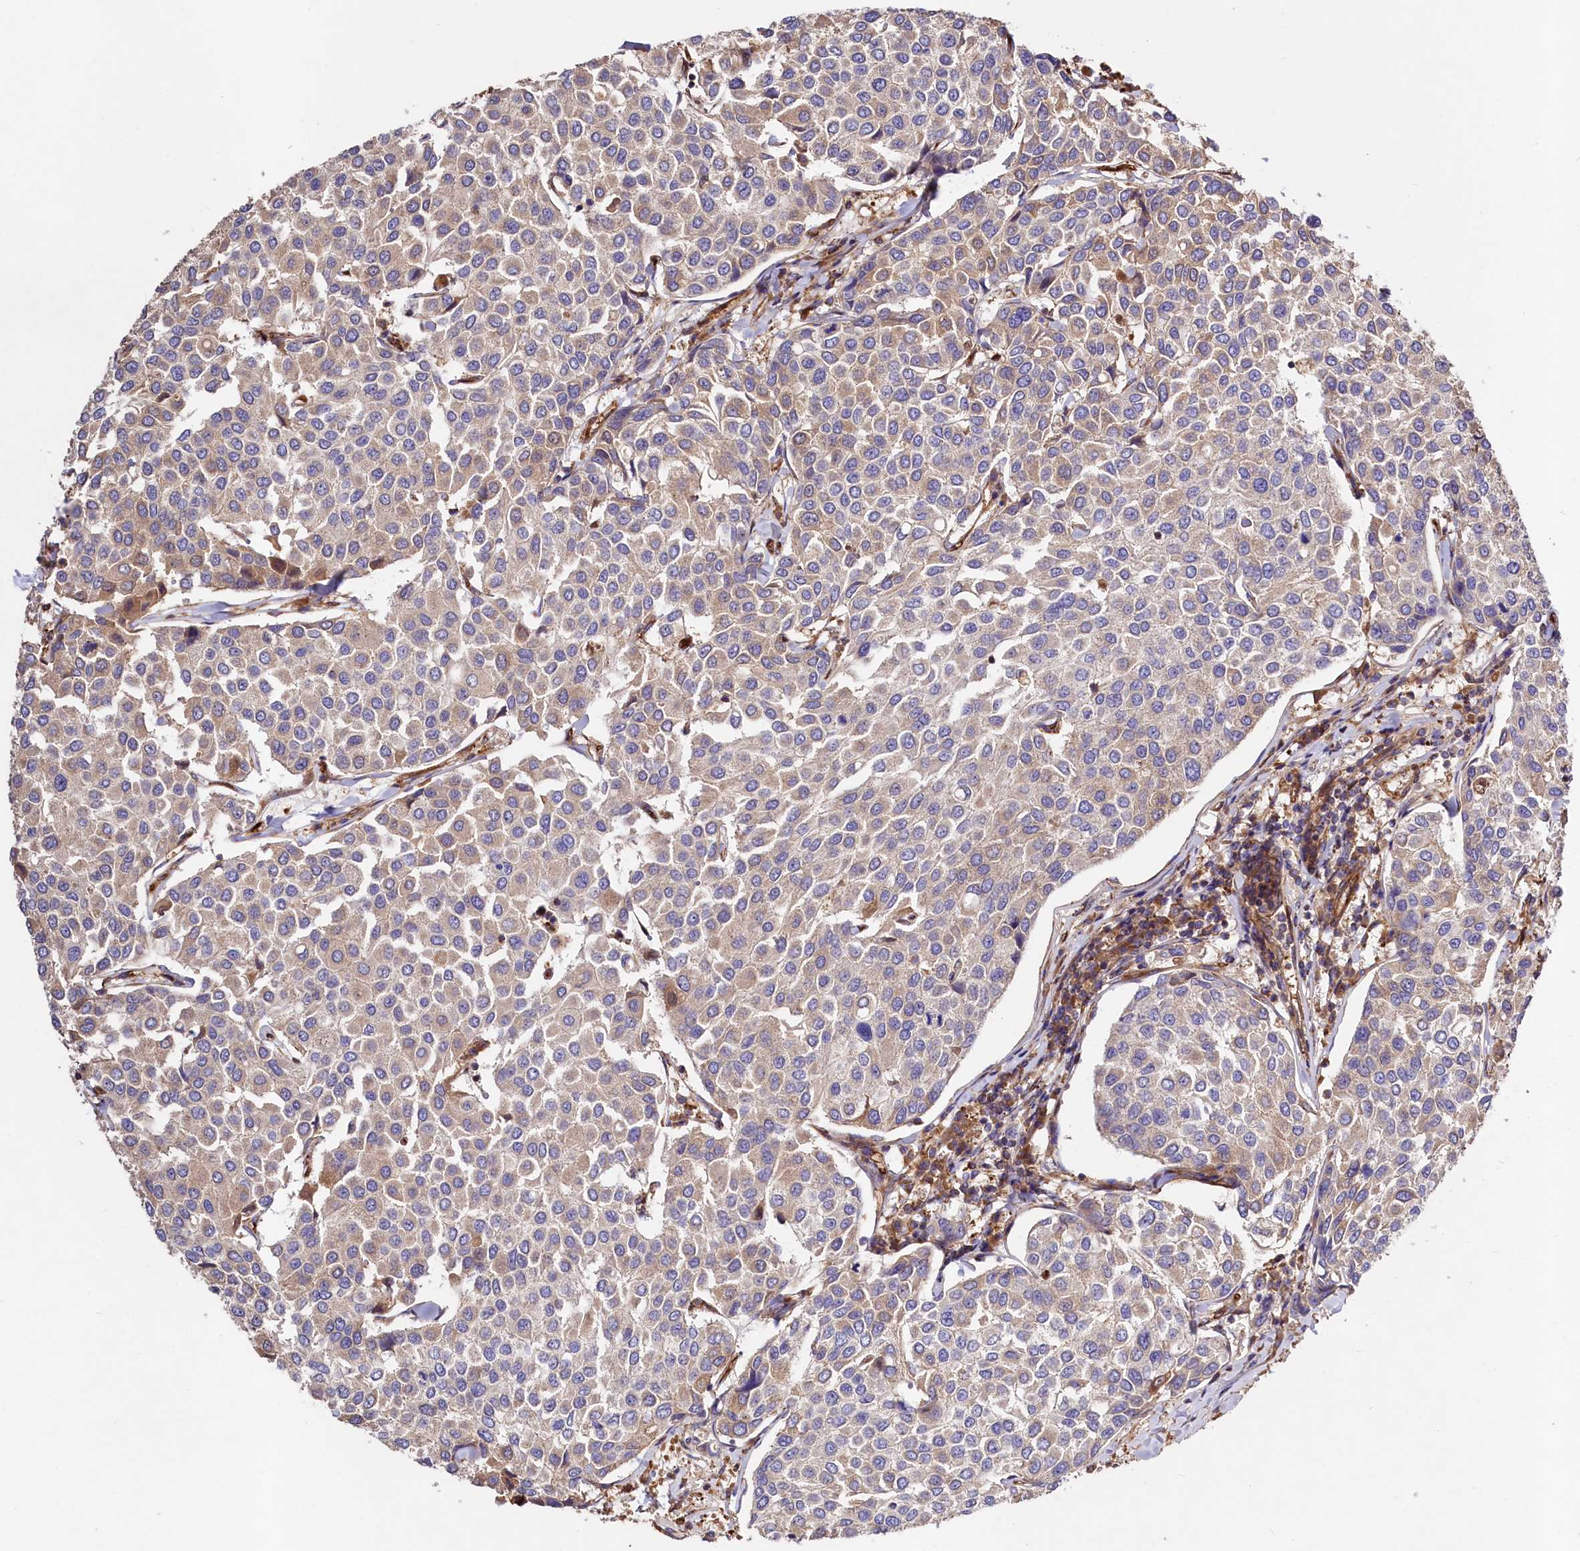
{"staining": {"intensity": "moderate", "quantity": "25%-75%", "location": "cytoplasmic/membranous"}, "tissue": "breast cancer", "cell_type": "Tumor cells", "image_type": "cancer", "snomed": [{"axis": "morphology", "description": "Duct carcinoma"}, {"axis": "topography", "description": "Breast"}], "caption": "The photomicrograph exhibits a brown stain indicating the presence of a protein in the cytoplasmic/membranous of tumor cells in breast infiltrating ductal carcinoma. (DAB = brown stain, brightfield microscopy at high magnification).", "gene": "KLHDC4", "patient": {"sex": "female", "age": 55}}